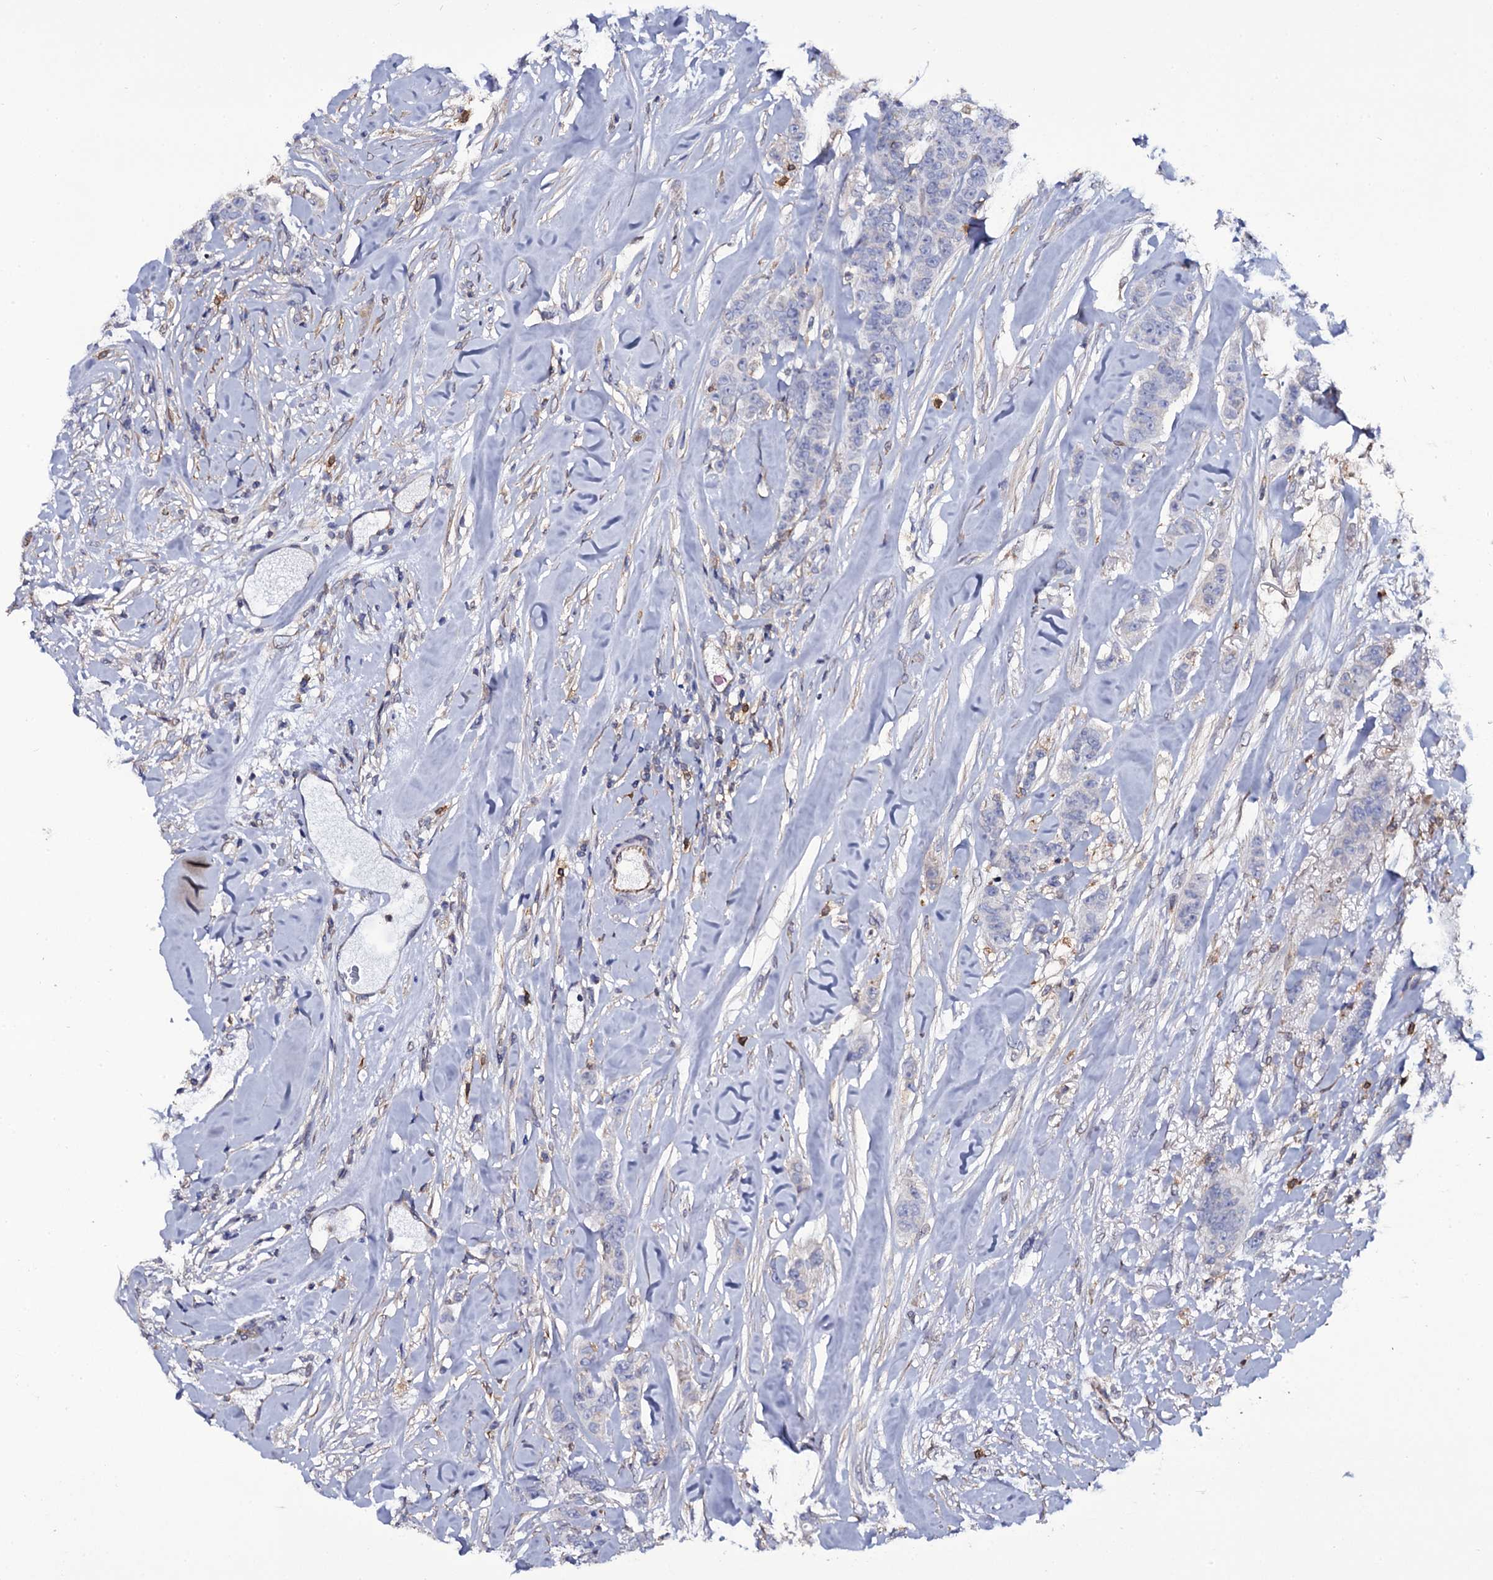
{"staining": {"intensity": "negative", "quantity": "none", "location": "none"}, "tissue": "breast cancer", "cell_type": "Tumor cells", "image_type": "cancer", "snomed": [{"axis": "morphology", "description": "Duct carcinoma"}, {"axis": "topography", "description": "Breast"}], "caption": "High magnification brightfield microscopy of intraductal carcinoma (breast) stained with DAB (3,3'-diaminobenzidine) (brown) and counterstained with hematoxylin (blue): tumor cells show no significant positivity.", "gene": "TTC23", "patient": {"sex": "female", "age": 40}}